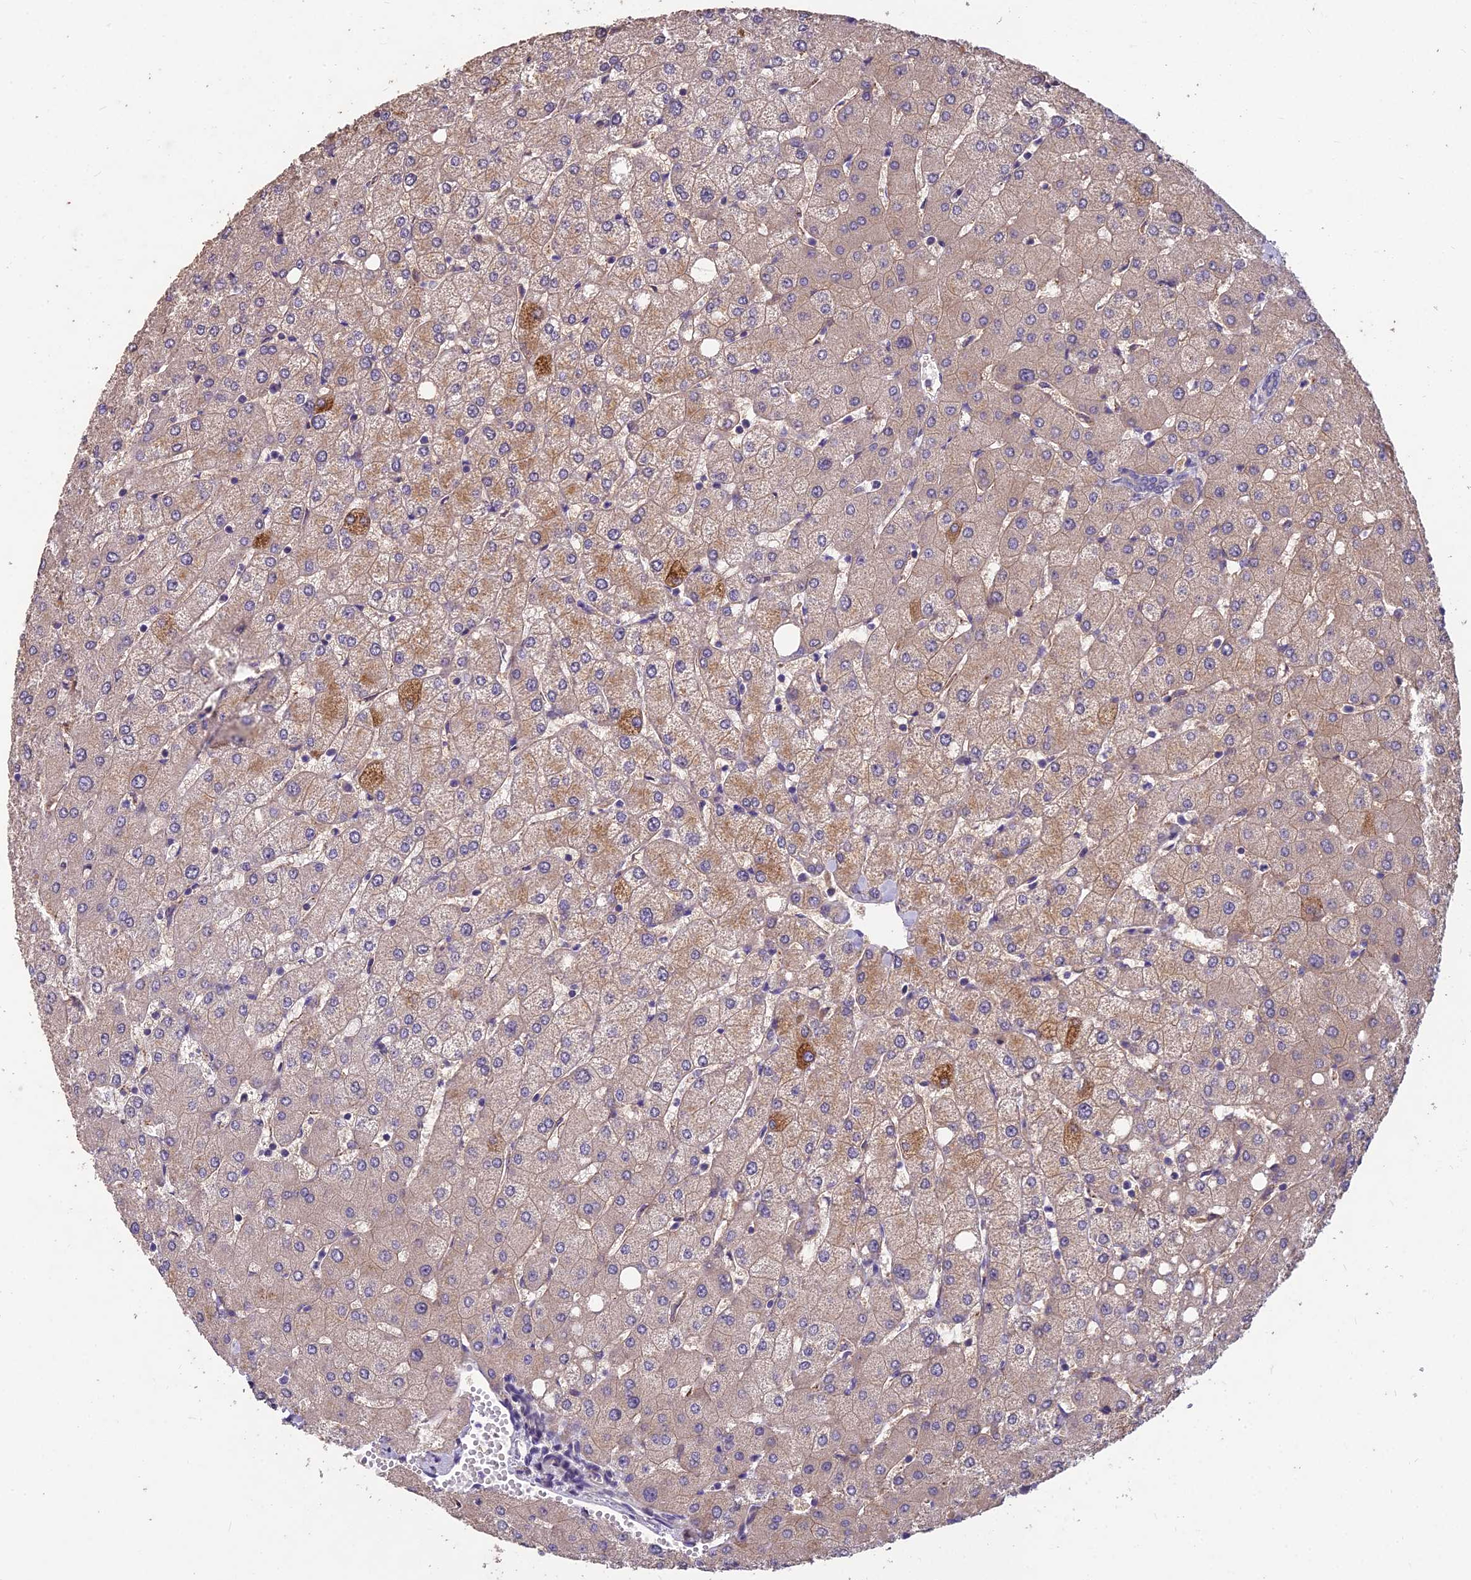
{"staining": {"intensity": "negative", "quantity": "none", "location": "none"}, "tissue": "liver", "cell_type": "Cholangiocytes", "image_type": "normal", "snomed": [{"axis": "morphology", "description": "Normal tissue, NOS"}, {"axis": "topography", "description": "Liver"}], "caption": "Cholangiocytes show no significant protein expression in benign liver.", "gene": "CEACAM16", "patient": {"sex": "female", "age": 54}}